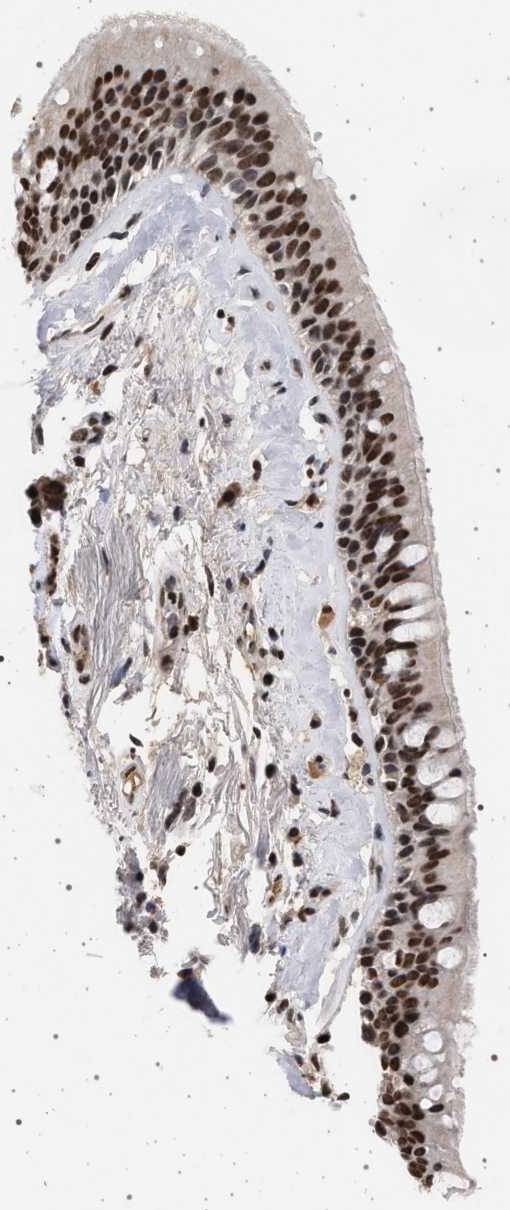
{"staining": {"intensity": "strong", "quantity": ">75%", "location": "nuclear"}, "tissue": "bronchus", "cell_type": "Respiratory epithelial cells", "image_type": "normal", "snomed": [{"axis": "morphology", "description": "Normal tissue, NOS"}, {"axis": "topography", "description": "Cartilage tissue"}], "caption": "A photomicrograph showing strong nuclear positivity in approximately >75% of respiratory epithelial cells in normal bronchus, as visualized by brown immunohistochemical staining.", "gene": "PHF12", "patient": {"sex": "female", "age": 63}}